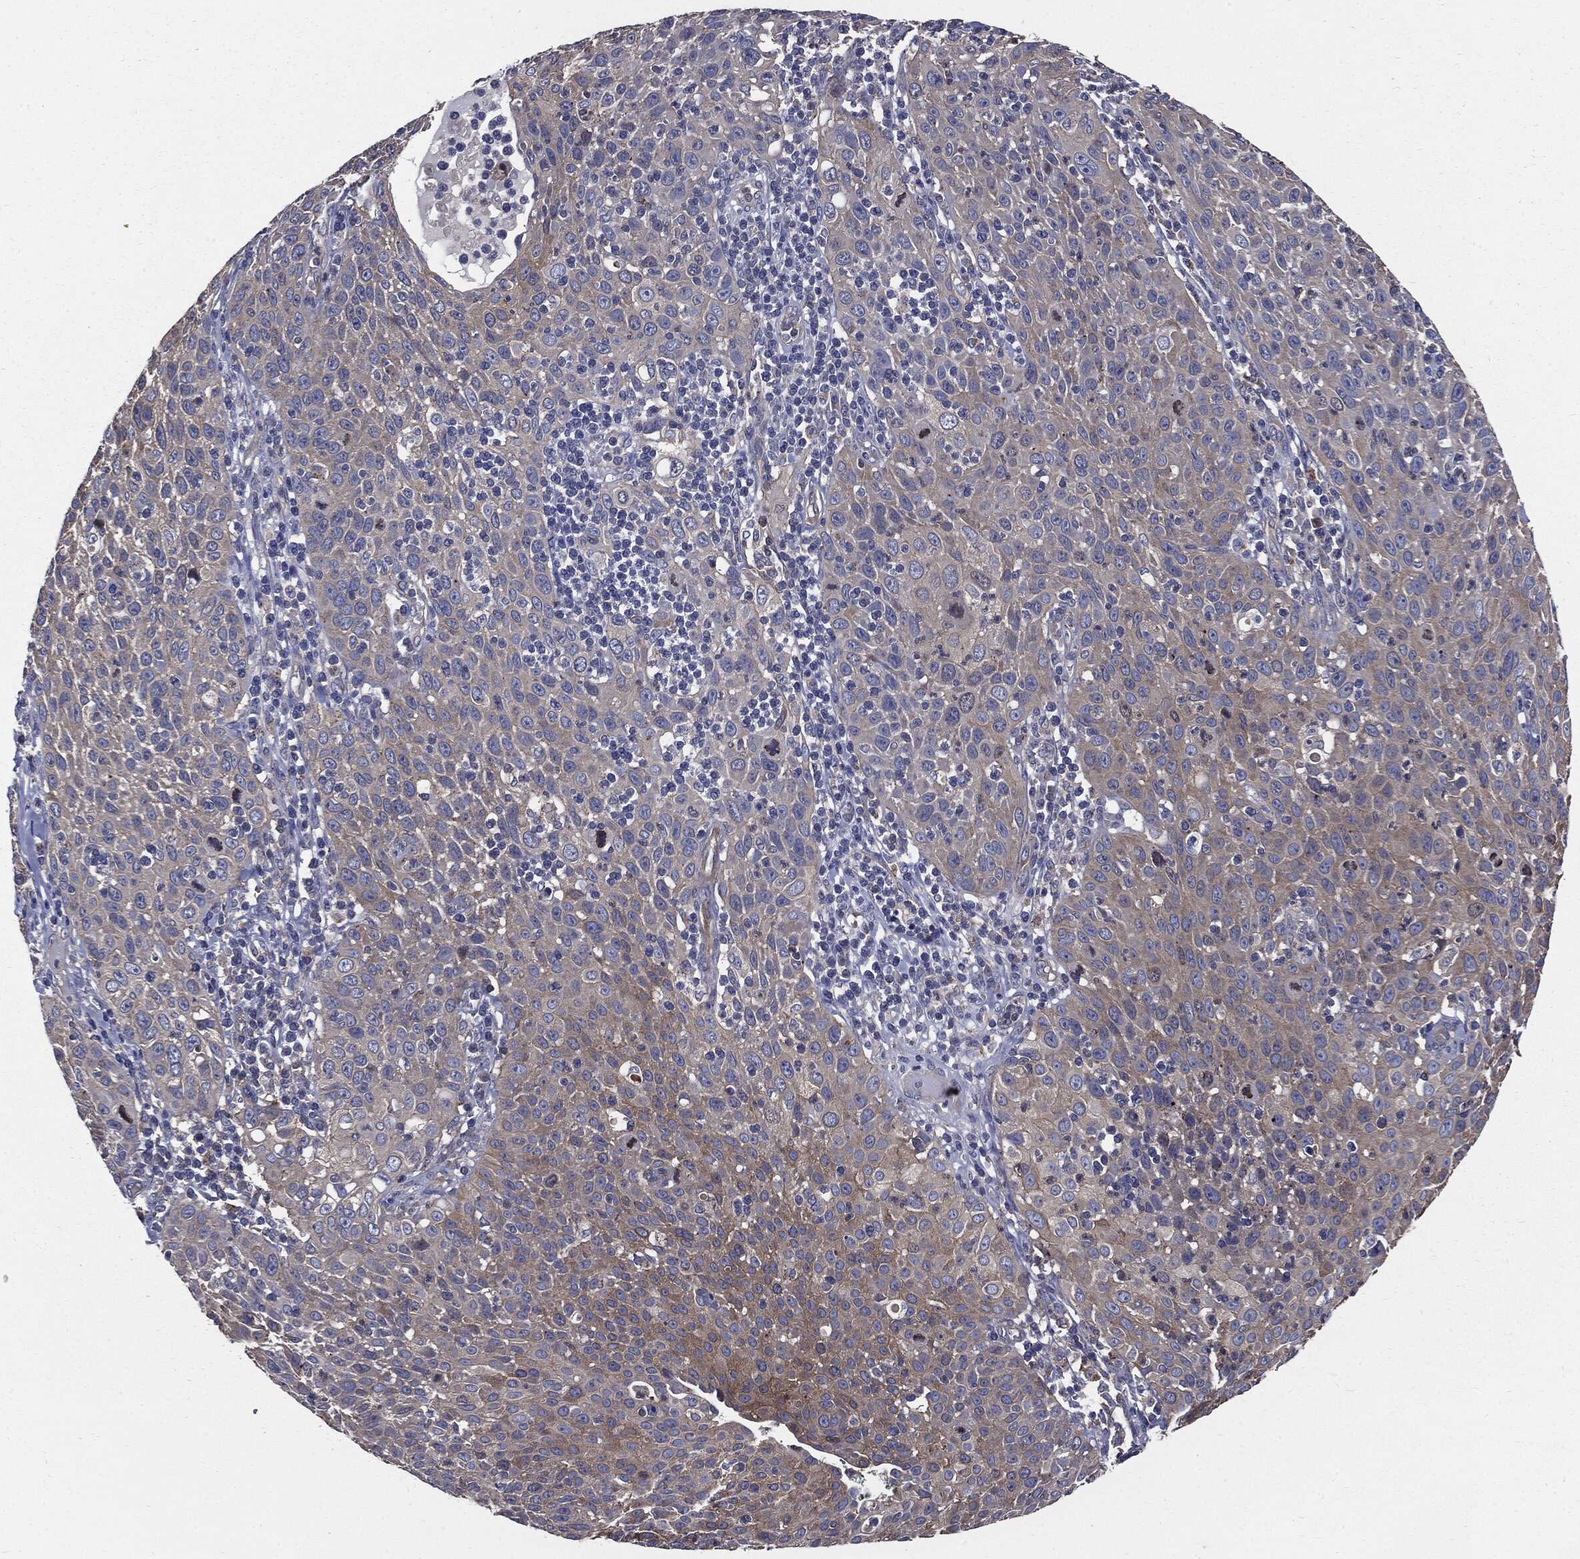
{"staining": {"intensity": "moderate", "quantity": "<25%", "location": "cytoplasmic/membranous"}, "tissue": "cervical cancer", "cell_type": "Tumor cells", "image_type": "cancer", "snomed": [{"axis": "morphology", "description": "Squamous cell carcinoma, NOS"}, {"axis": "topography", "description": "Cervix"}], "caption": "Cervical cancer stained with a protein marker reveals moderate staining in tumor cells.", "gene": "PDCD6IP", "patient": {"sex": "female", "age": 26}}